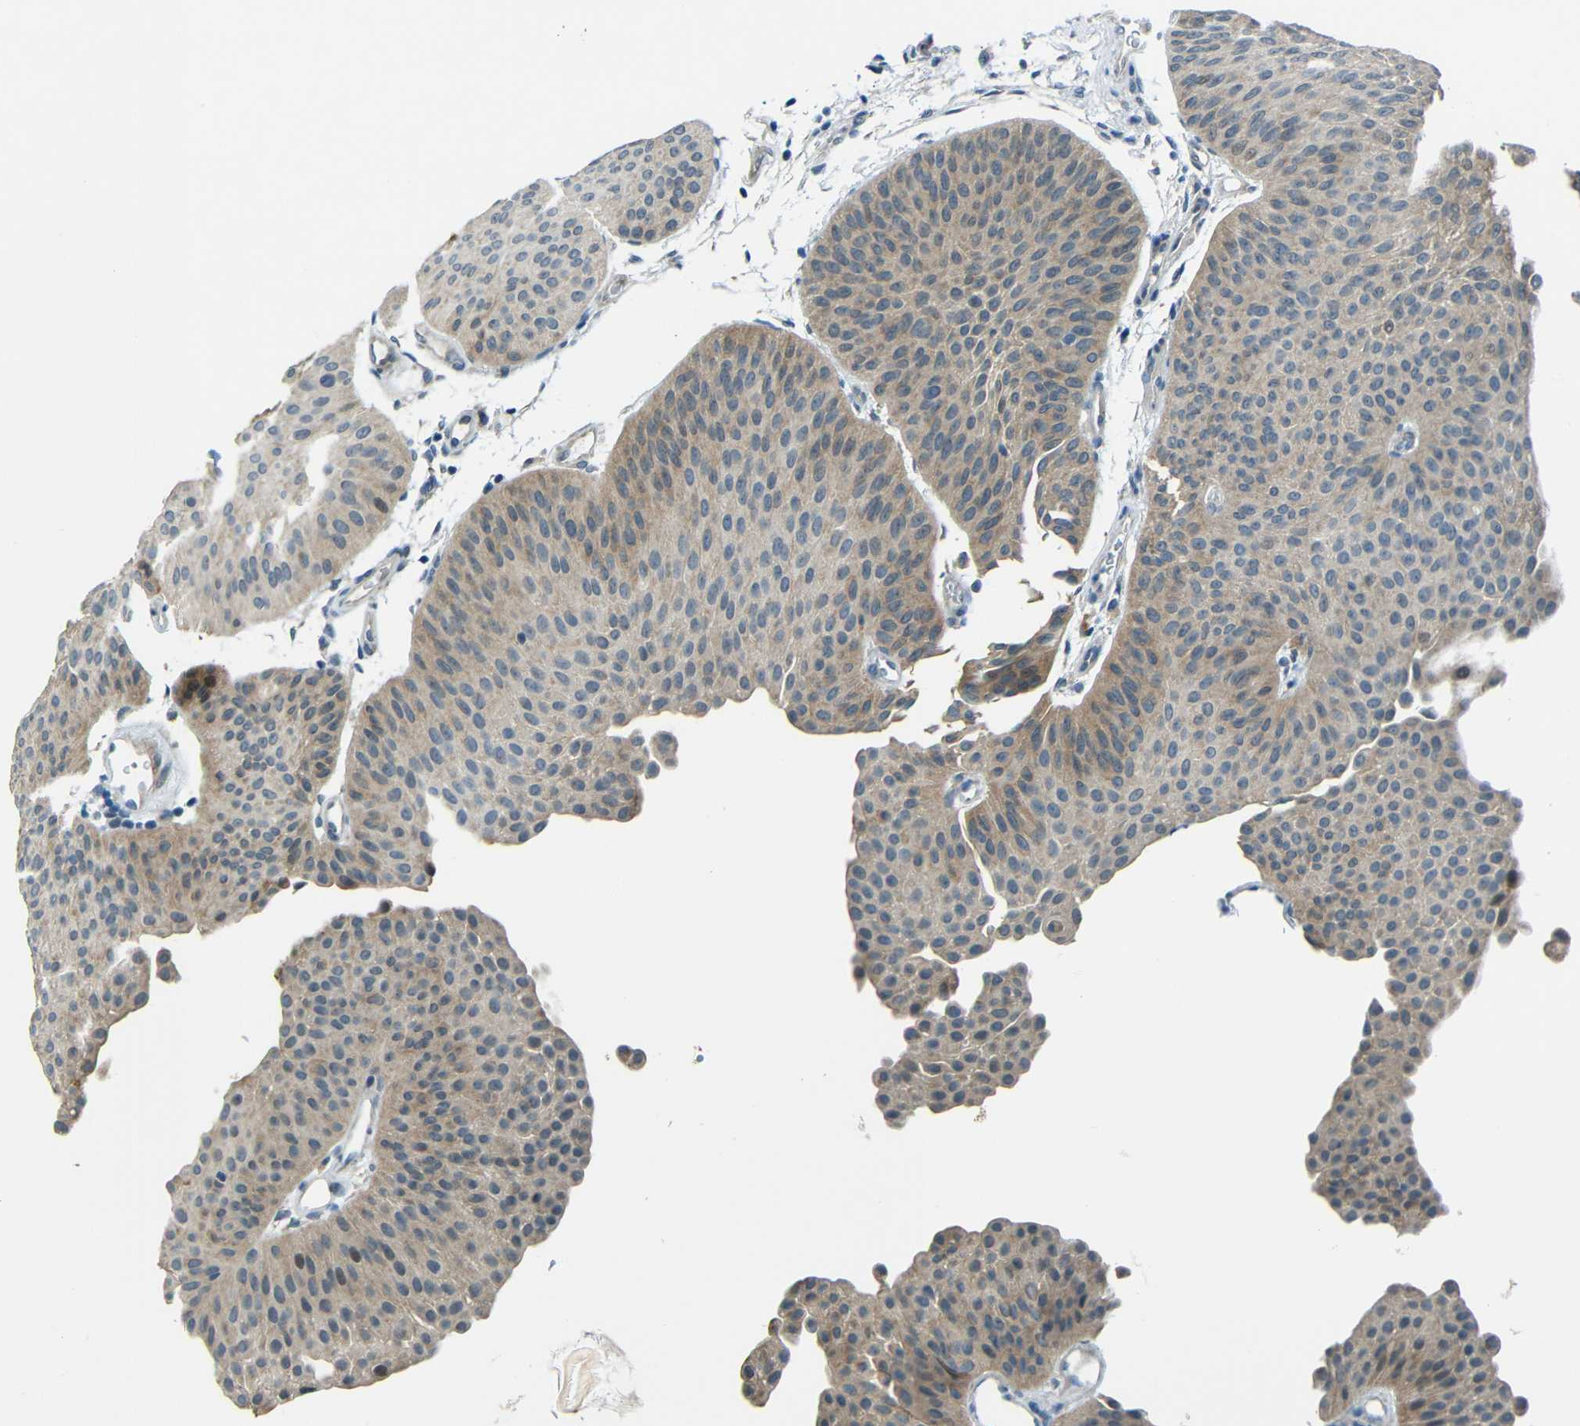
{"staining": {"intensity": "moderate", "quantity": ">75%", "location": "cytoplasmic/membranous"}, "tissue": "urothelial cancer", "cell_type": "Tumor cells", "image_type": "cancer", "snomed": [{"axis": "morphology", "description": "Urothelial carcinoma, Low grade"}, {"axis": "topography", "description": "Urinary bladder"}], "caption": "The image exhibits staining of urothelial cancer, revealing moderate cytoplasmic/membranous protein positivity (brown color) within tumor cells.", "gene": "ANKRD22", "patient": {"sex": "female", "age": 60}}